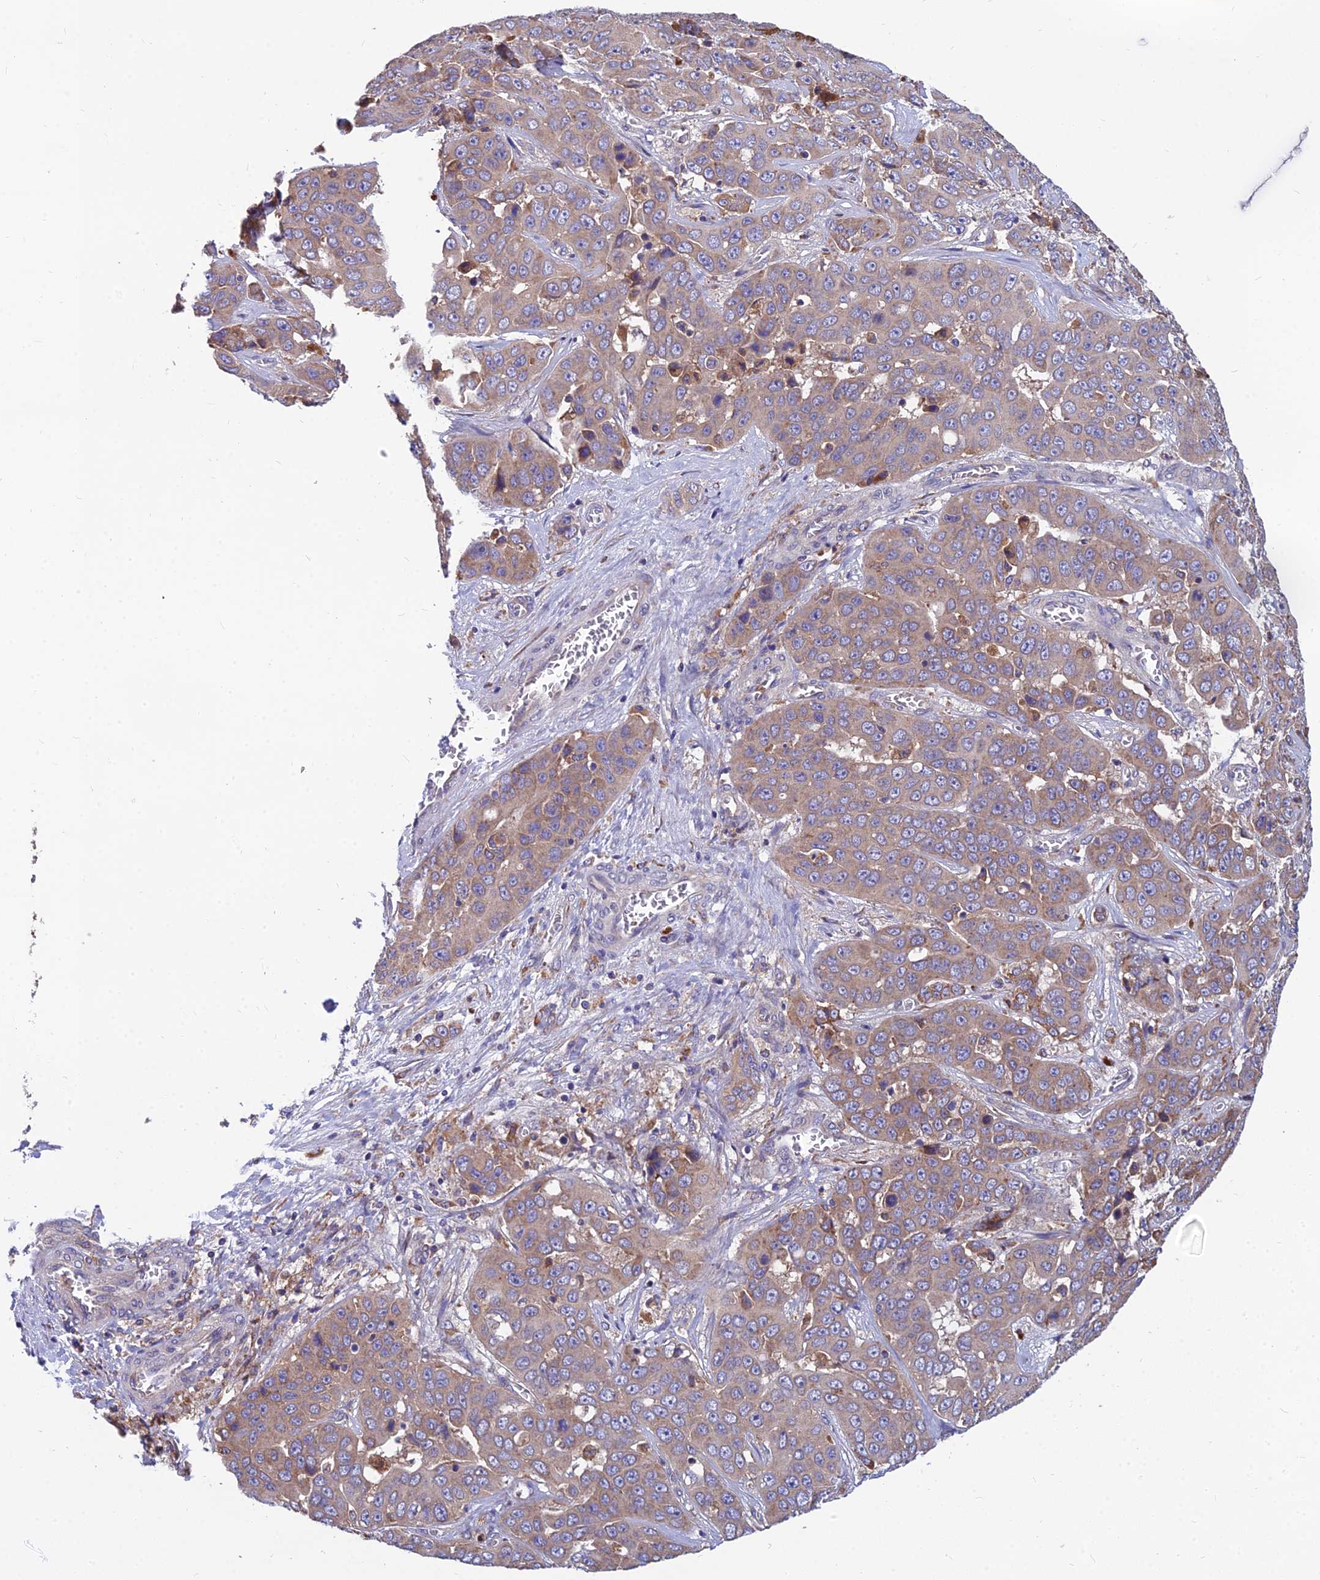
{"staining": {"intensity": "weak", "quantity": ">75%", "location": "cytoplasmic/membranous"}, "tissue": "liver cancer", "cell_type": "Tumor cells", "image_type": "cancer", "snomed": [{"axis": "morphology", "description": "Cholangiocarcinoma"}, {"axis": "topography", "description": "Liver"}], "caption": "Immunohistochemical staining of human liver cholangiocarcinoma demonstrates low levels of weak cytoplasmic/membranous positivity in approximately >75% of tumor cells.", "gene": "UMAD1", "patient": {"sex": "female", "age": 52}}